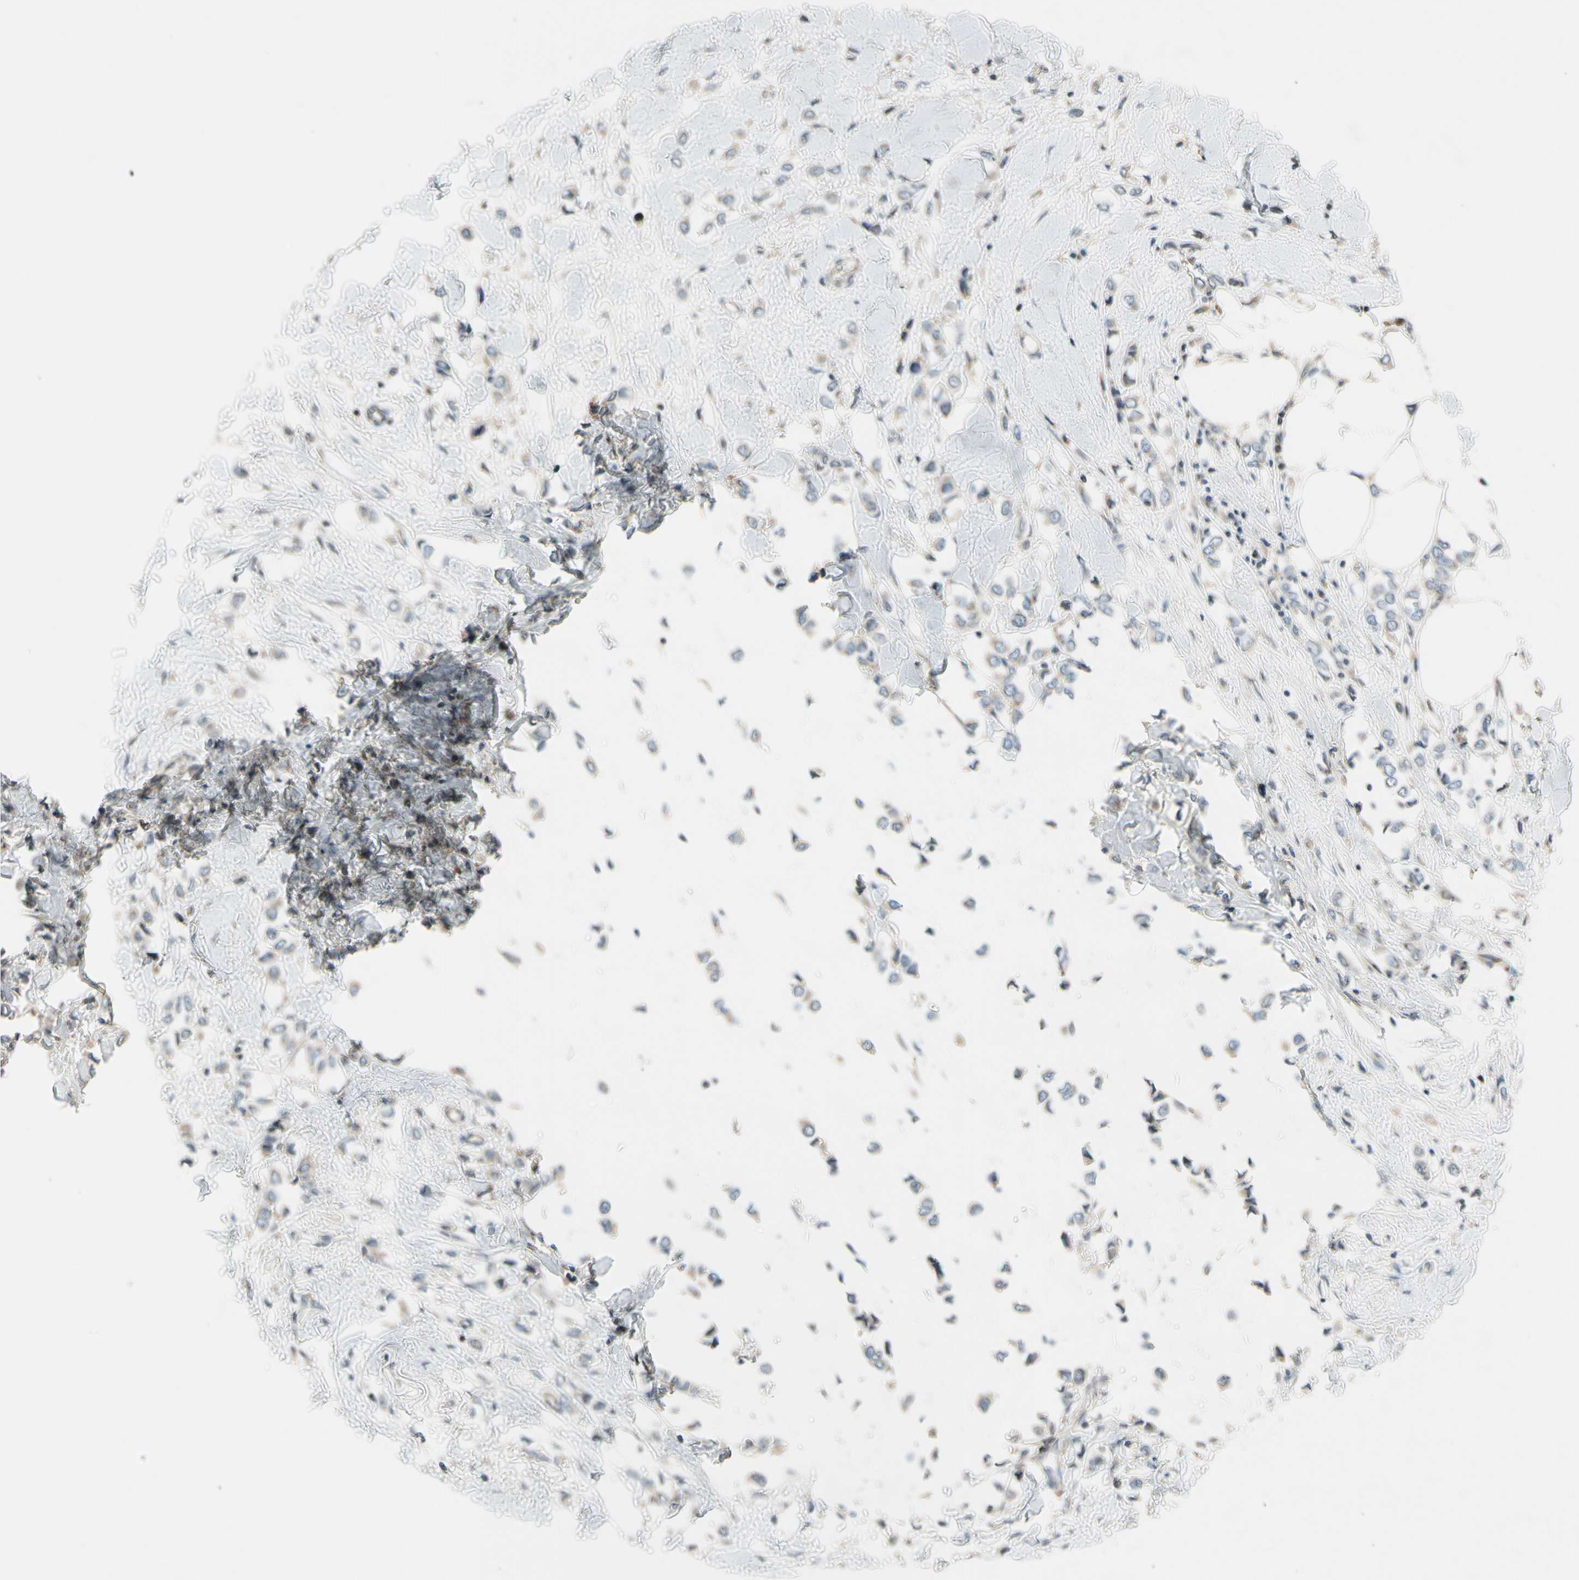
{"staining": {"intensity": "weak", "quantity": "25%-75%", "location": "cytoplasmic/membranous"}, "tissue": "breast cancer", "cell_type": "Tumor cells", "image_type": "cancer", "snomed": [{"axis": "morphology", "description": "Lobular carcinoma"}, {"axis": "topography", "description": "Breast"}], "caption": "Approximately 25%-75% of tumor cells in human breast lobular carcinoma exhibit weak cytoplasmic/membranous protein positivity as visualized by brown immunohistochemical staining.", "gene": "NPHP3", "patient": {"sex": "female", "age": 51}}